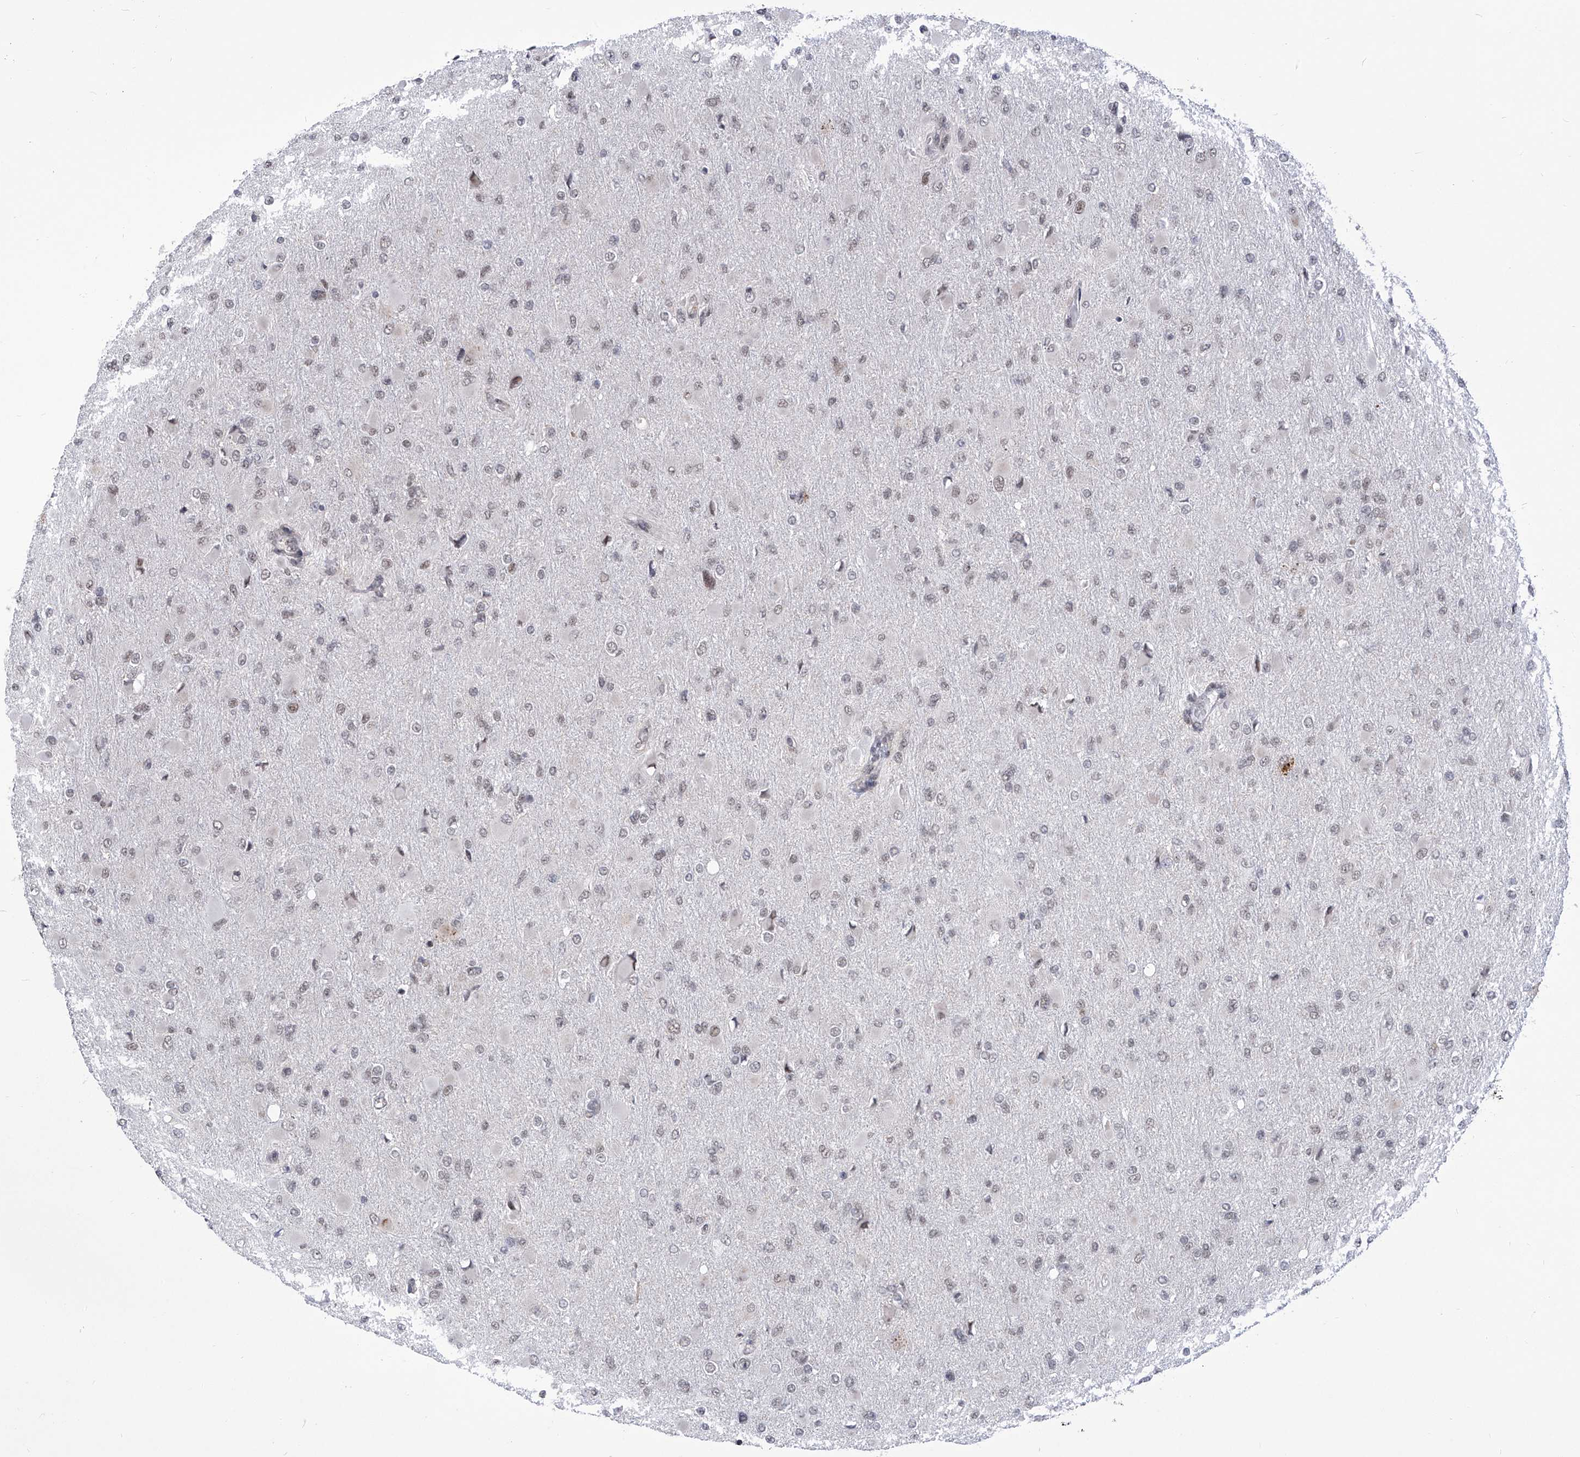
{"staining": {"intensity": "negative", "quantity": "none", "location": "none"}, "tissue": "glioma", "cell_type": "Tumor cells", "image_type": "cancer", "snomed": [{"axis": "morphology", "description": "Glioma, malignant, High grade"}, {"axis": "topography", "description": "Cerebral cortex"}], "caption": "Tumor cells are negative for protein expression in human glioma. The staining is performed using DAB (3,3'-diaminobenzidine) brown chromogen with nuclei counter-stained in using hematoxylin.", "gene": "CEP290", "patient": {"sex": "female", "age": 36}}